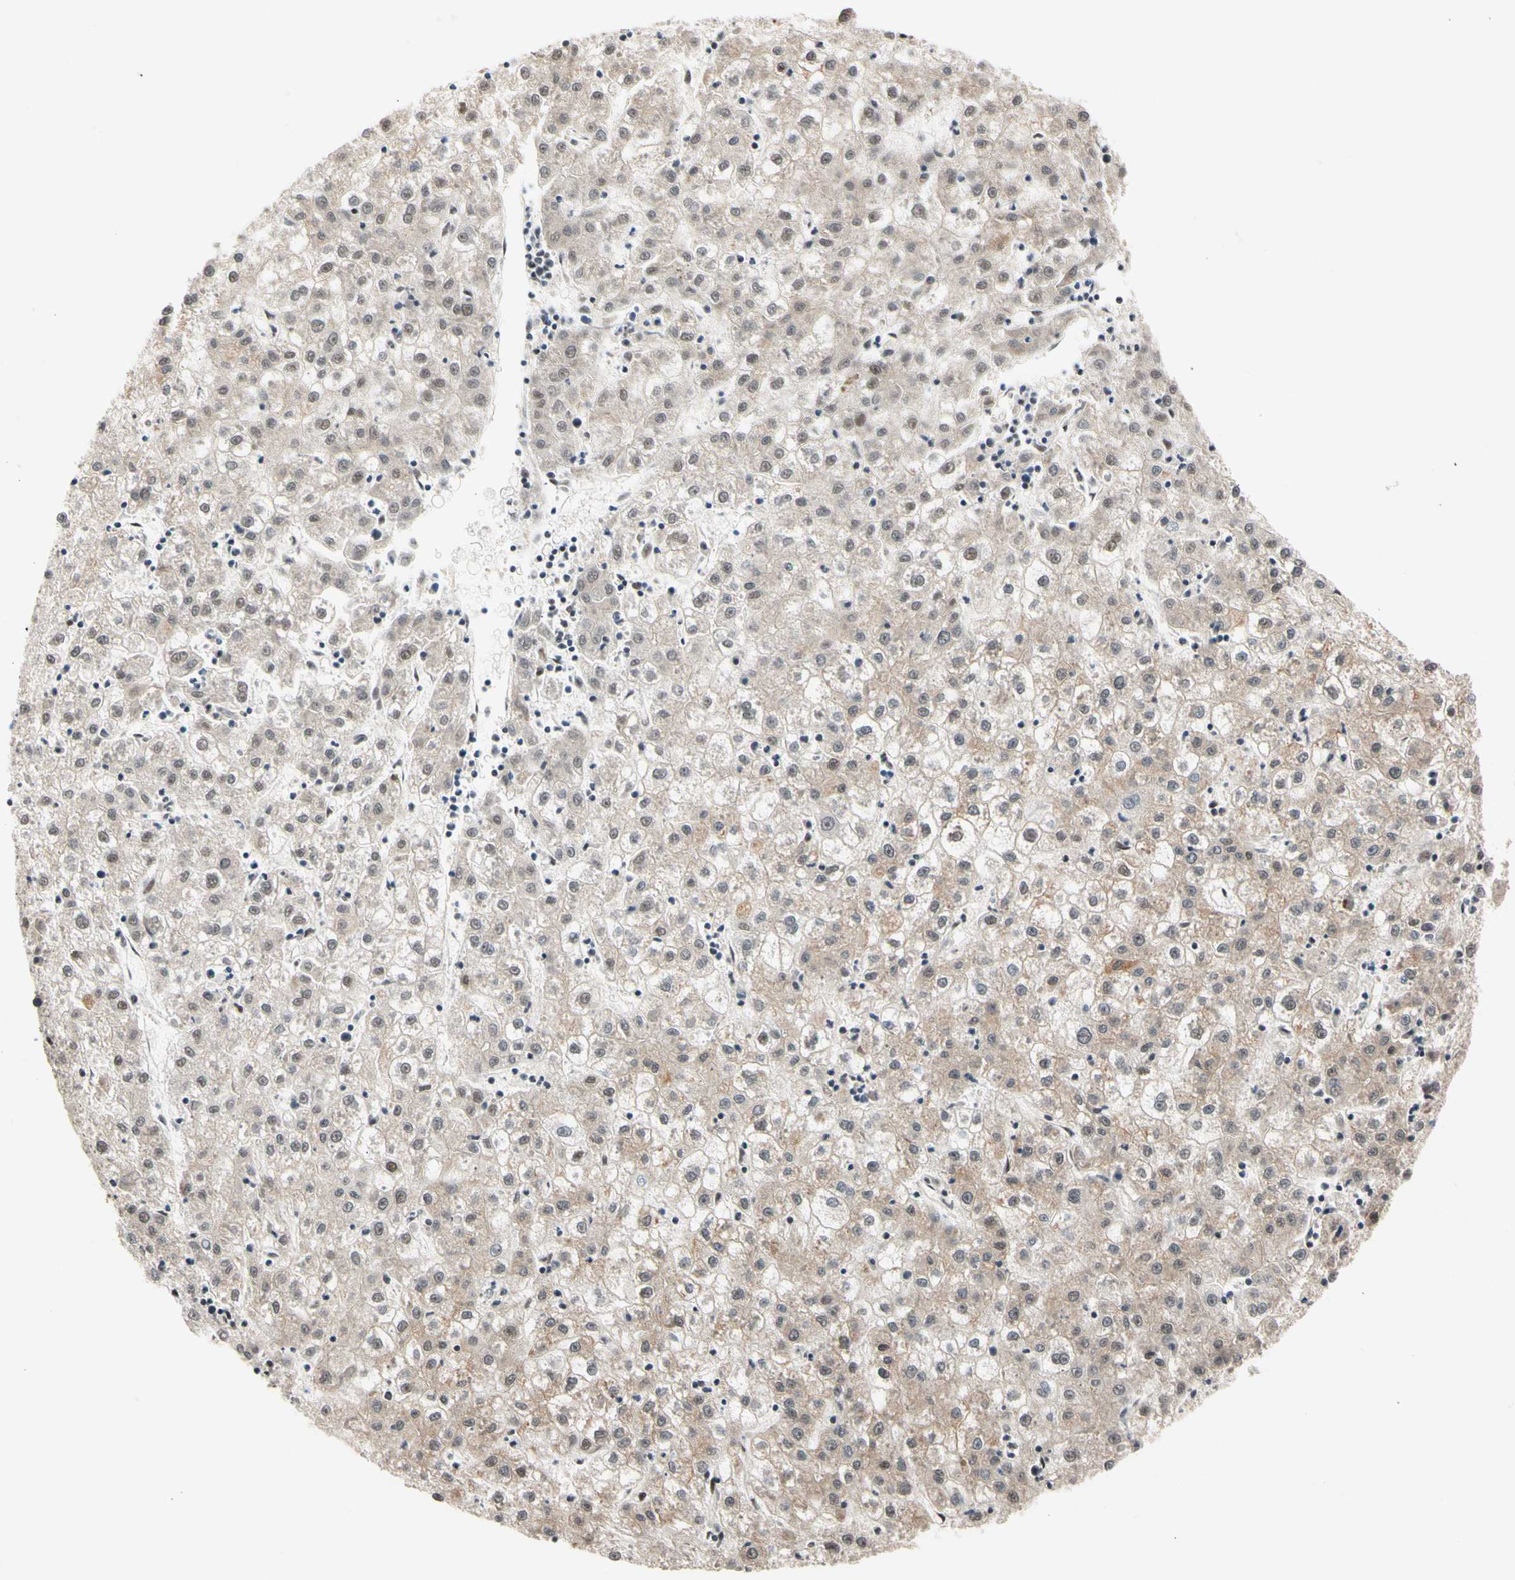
{"staining": {"intensity": "weak", "quantity": ">75%", "location": "cytoplasmic/membranous,nuclear"}, "tissue": "liver cancer", "cell_type": "Tumor cells", "image_type": "cancer", "snomed": [{"axis": "morphology", "description": "Carcinoma, Hepatocellular, NOS"}, {"axis": "topography", "description": "Liver"}], "caption": "Liver hepatocellular carcinoma stained with IHC displays weak cytoplasmic/membranous and nuclear positivity in about >75% of tumor cells. Immunohistochemistry stains the protein in brown and the nuclei are stained blue.", "gene": "NGEF", "patient": {"sex": "male", "age": 72}}